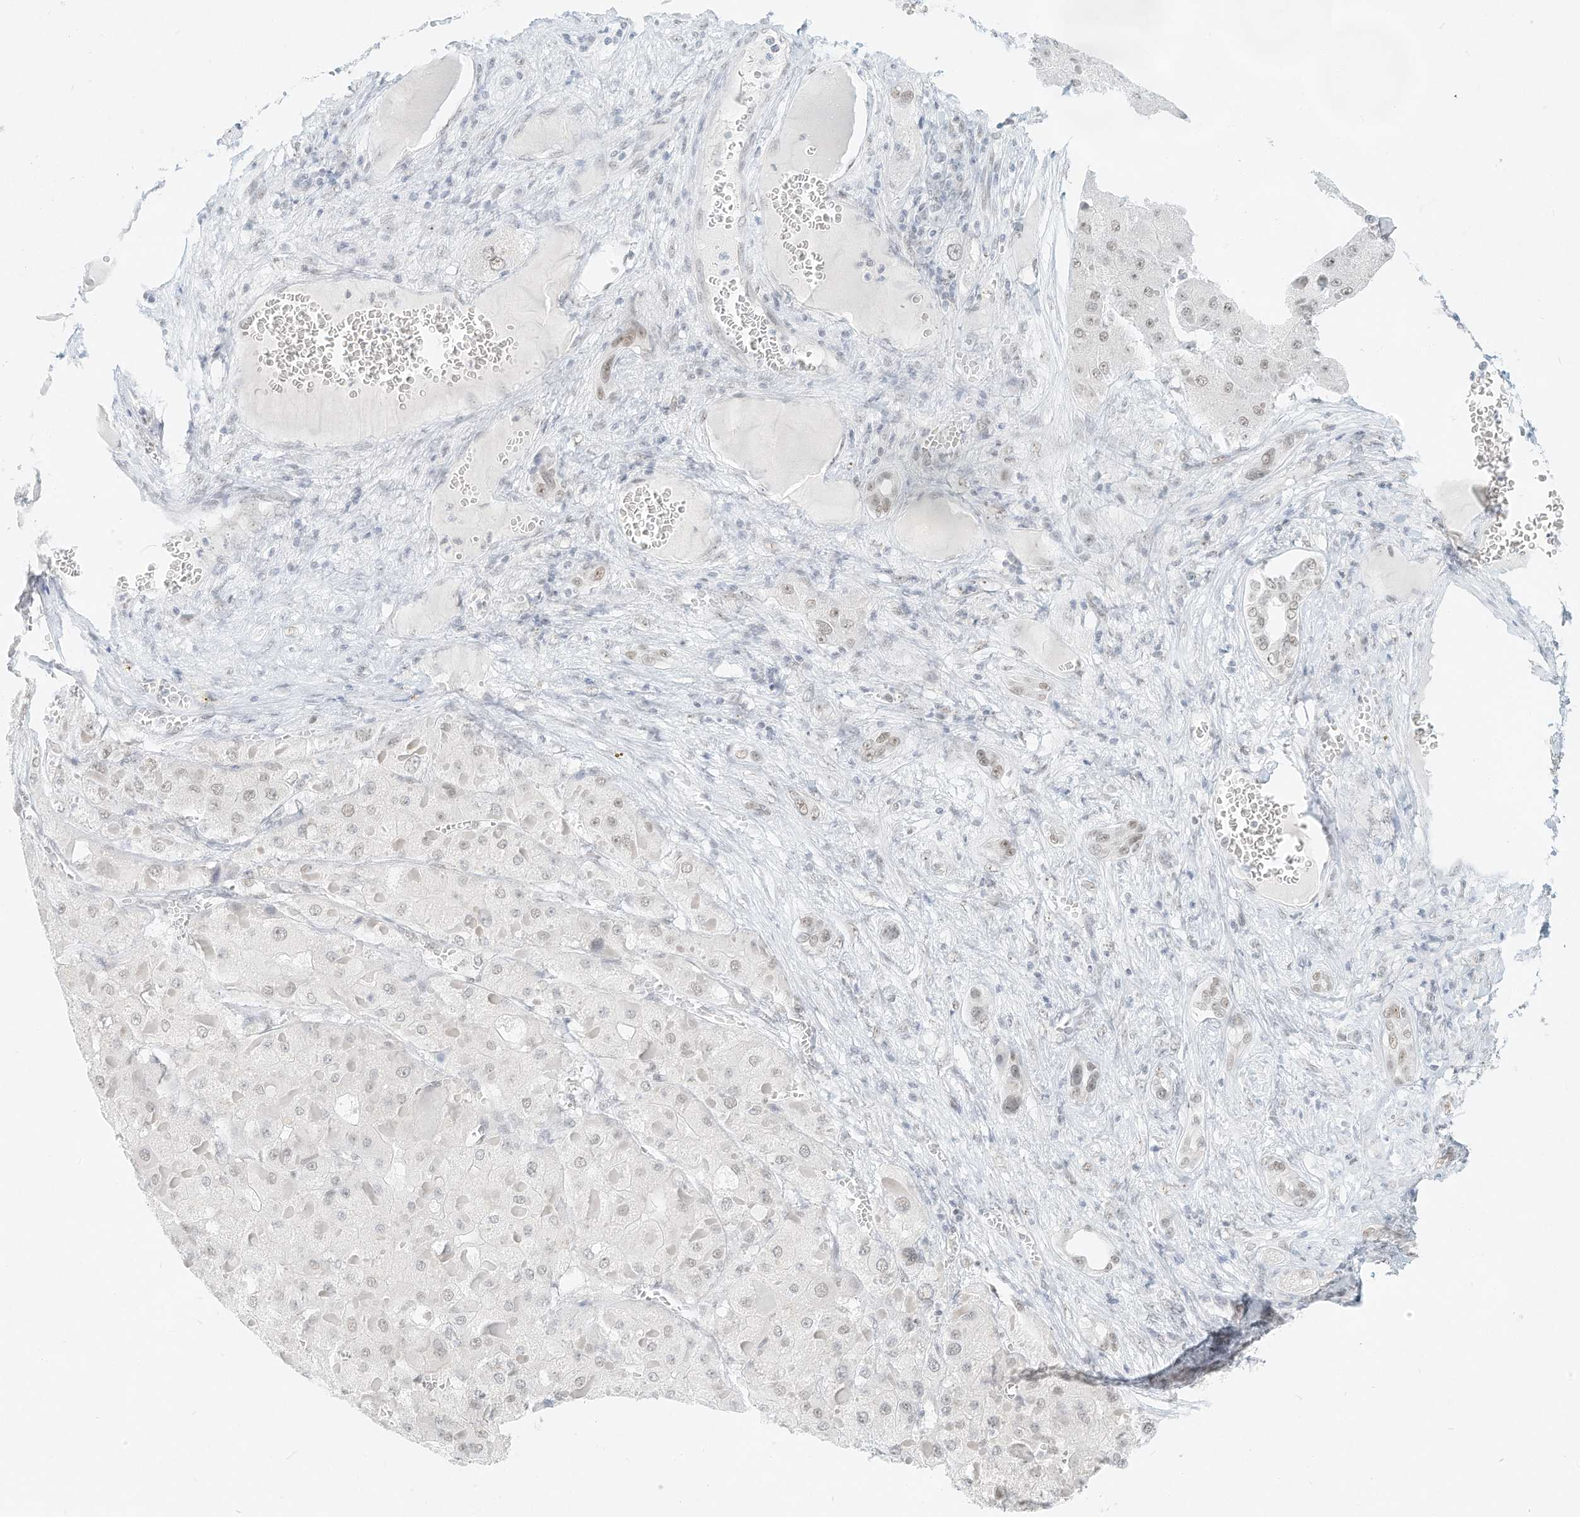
{"staining": {"intensity": "negative", "quantity": "none", "location": "none"}, "tissue": "liver cancer", "cell_type": "Tumor cells", "image_type": "cancer", "snomed": [{"axis": "morphology", "description": "Carcinoma, Hepatocellular, NOS"}, {"axis": "topography", "description": "Liver"}], "caption": "Liver cancer was stained to show a protein in brown. There is no significant positivity in tumor cells. (DAB (3,3'-diaminobenzidine) immunohistochemistry (IHC) with hematoxylin counter stain).", "gene": "PGC", "patient": {"sex": "female", "age": 73}}